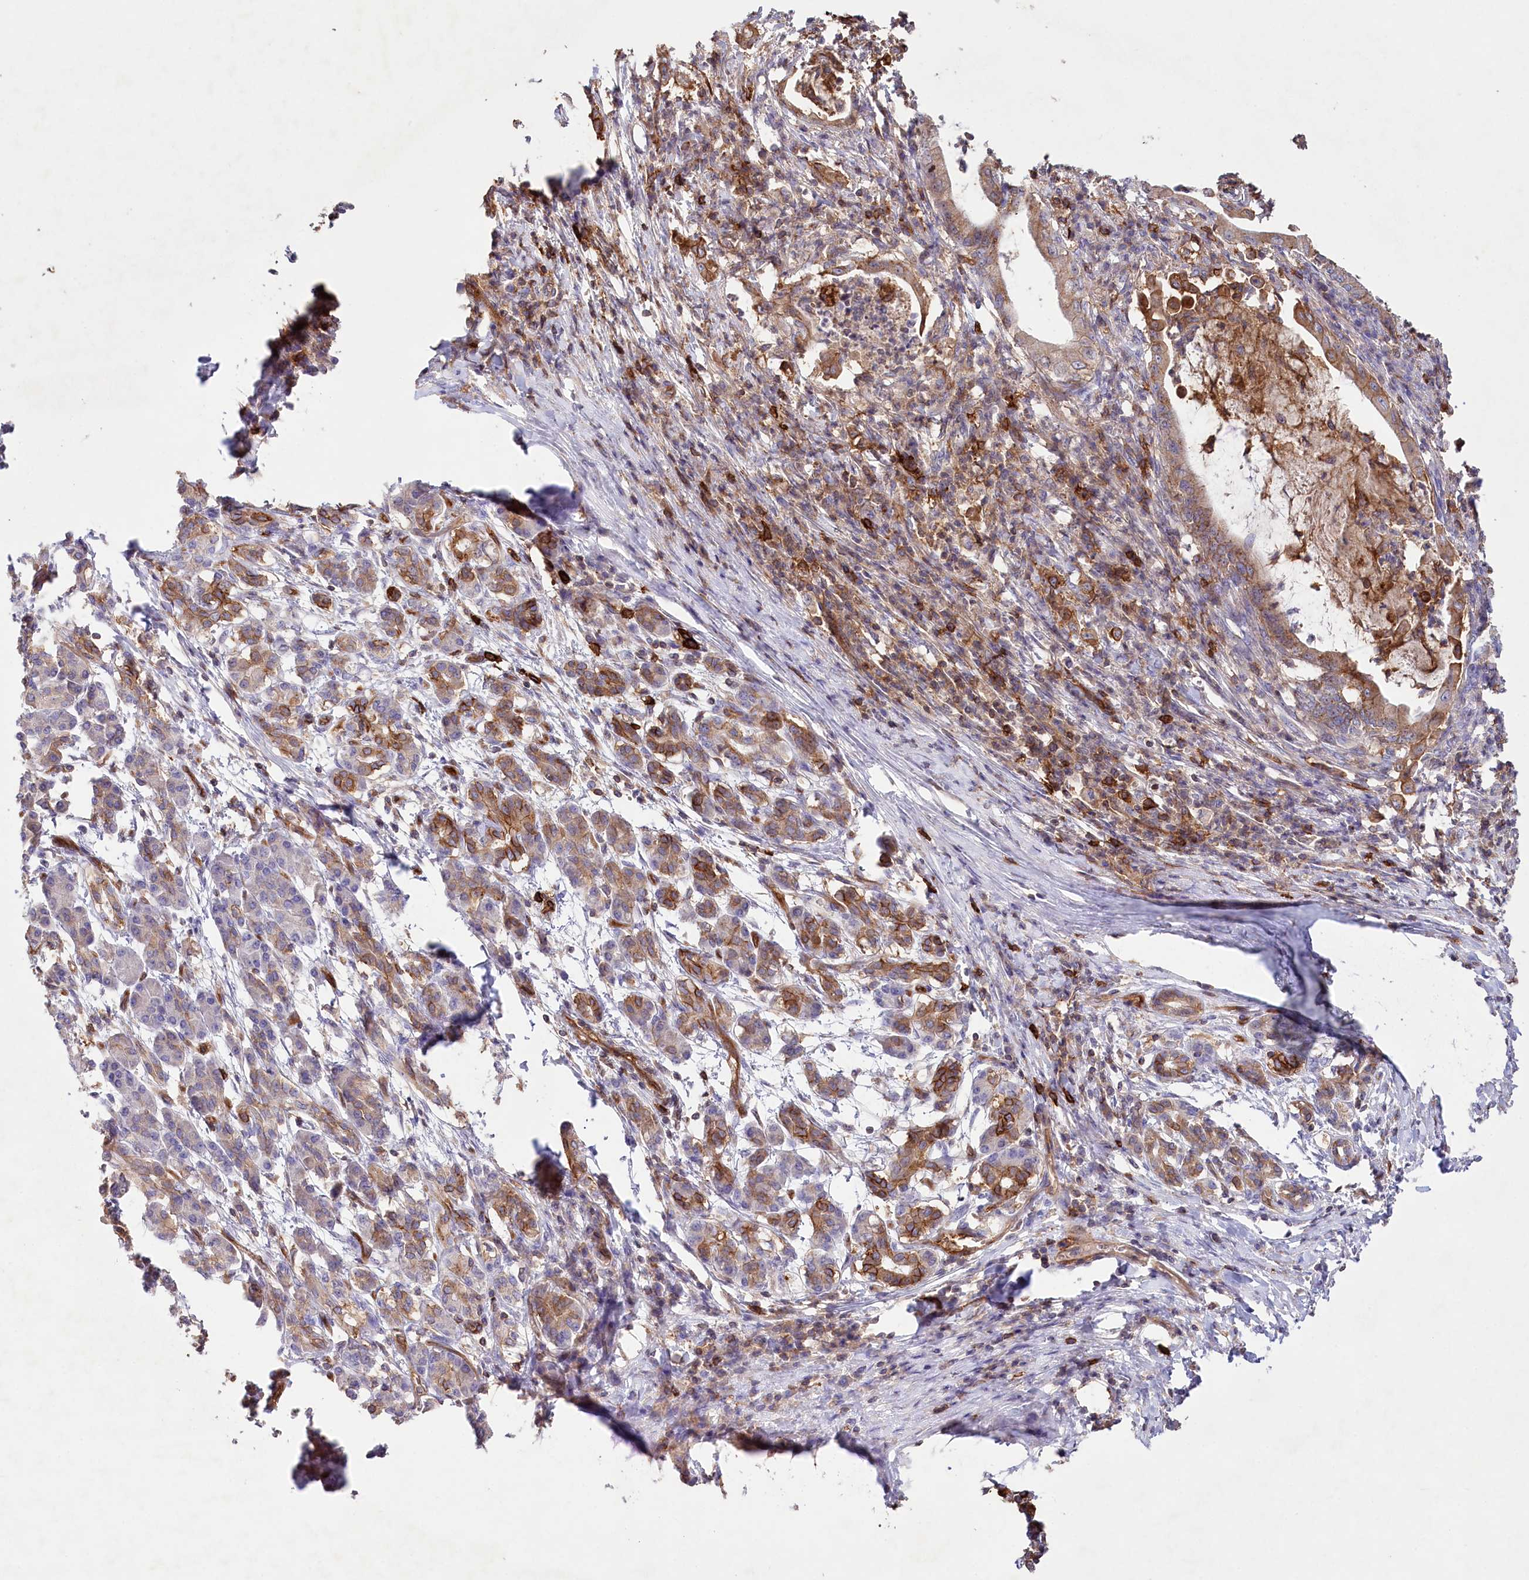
{"staining": {"intensity": "moderate", "quantity": ">75%", "location": "cytoplasmic/membranous"}, "tissue": "pancreatic cancer", "cell_type": "Tumor cells", "image_type": "cancer", "snomed": [{"axis": "morphology", "description": "Adenocarcinoma, NOS"}, {"axis": "topography", "description": "Pancreas"}], "caption": "Tumor cells show moderate cytoplasmic/membranous expression in approximately >75% of cells in pancreatic cancer (adenocarcinoma).", "gene": "RBP5", "patient": {"sex": "female", "age": 55}}